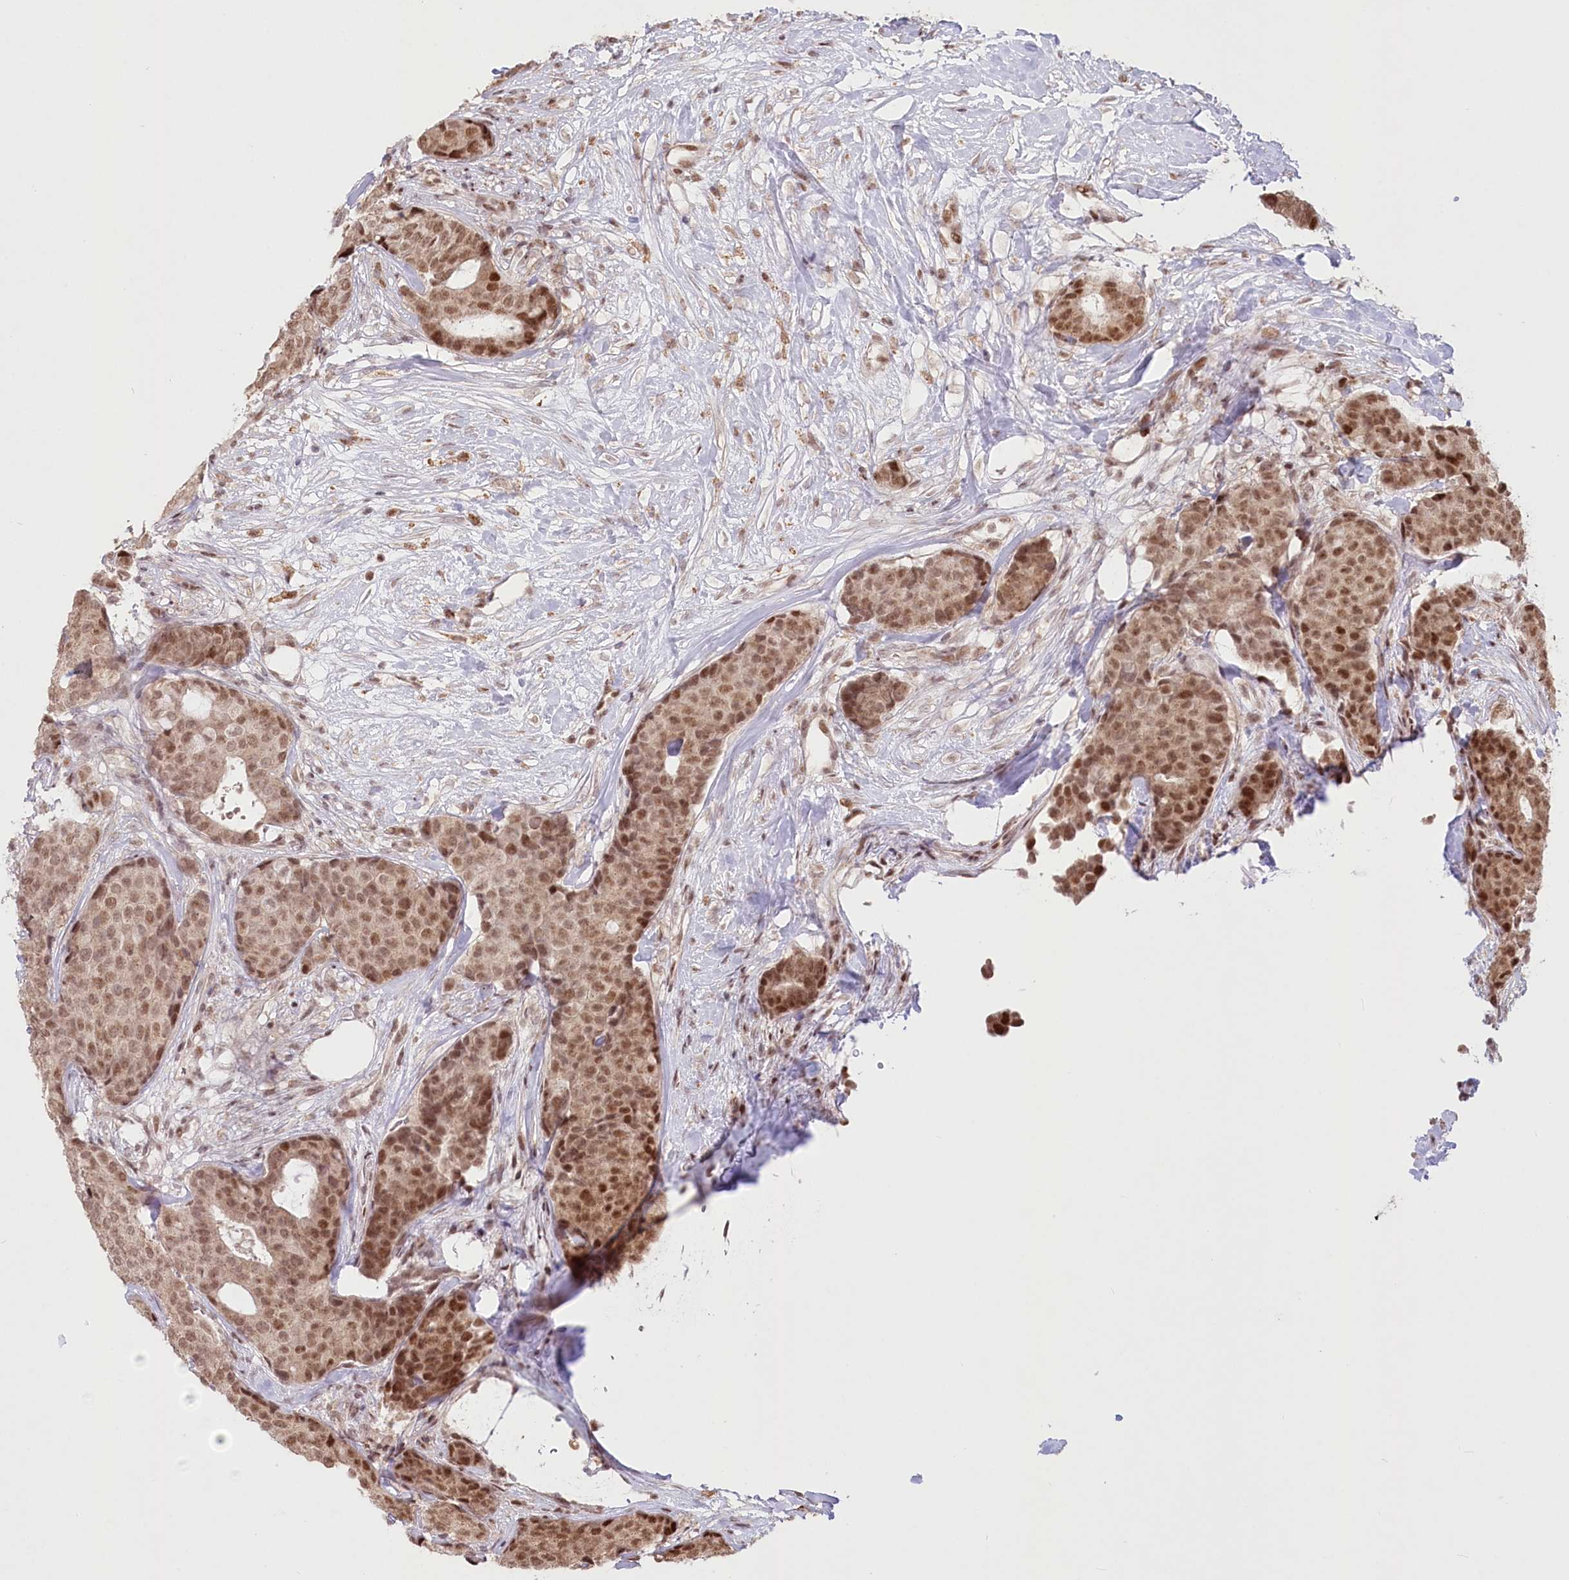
{"staining": {"intensity": "moderate", "quantity": ">75%", "location": "cytoplasmic/membranous,nuclear"}, "tissue": "breast cancer", "cell_type": "Tumor cells", "image_type": "cancer", "snomed": [{"axis": "morphology", "description": "Duct carcinoma"}, {"axis": "topography", "description": "Breast"}], "caption": "Protein positivity by immunohistochemistry (IHC) reveals moderate cytoplasmic/membranous and nuclear staining in about >75% of tumor cells in breast infiltrating ductal carcinoma. Using DAB (3,3'-diaminobenzidine) (brown) and hematoxylin (blue) stains, captured at high magnification using brightfield microscopy.", "gene": "PYURF", "patient": {"sex": "female", "age": 75}}